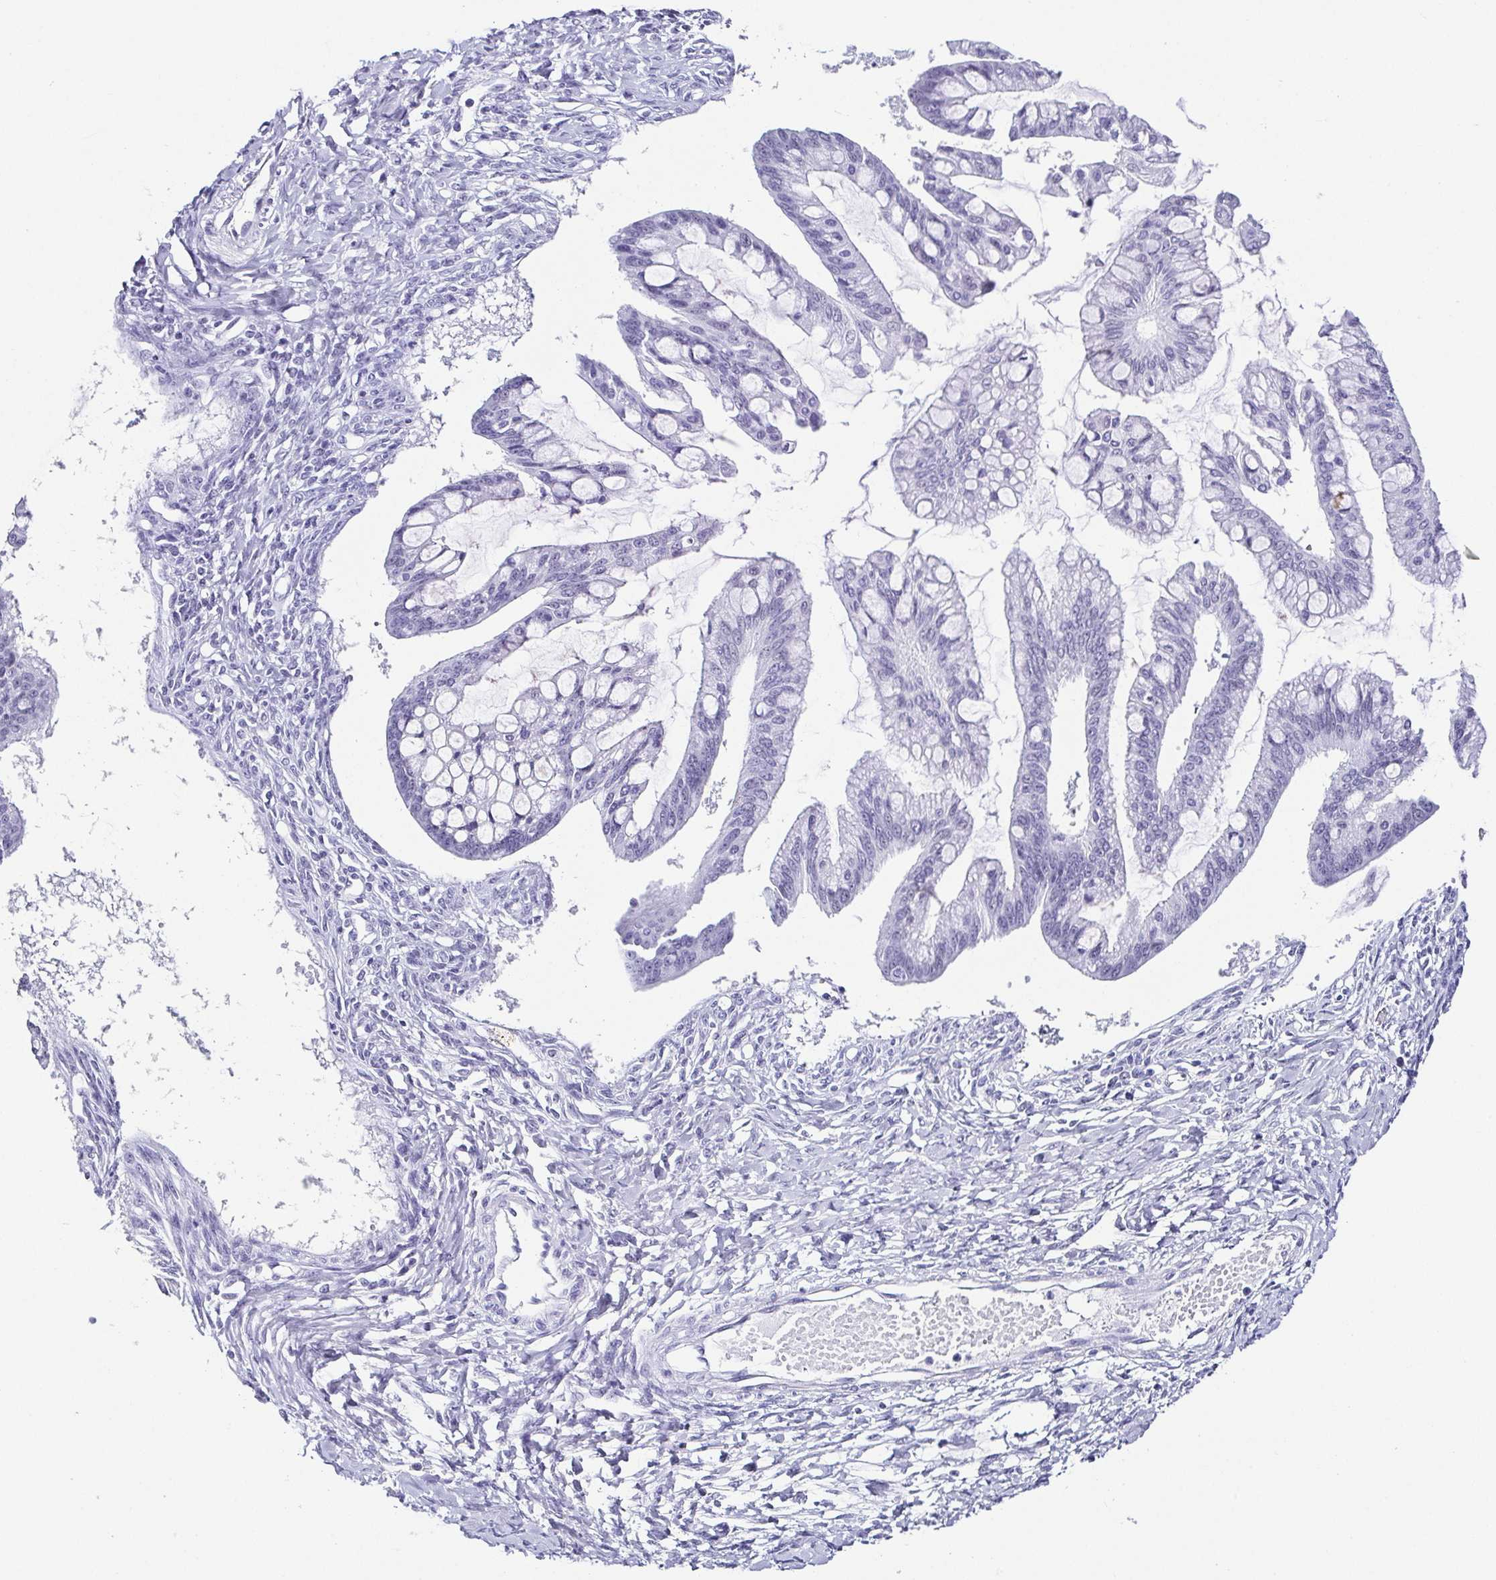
{"staining": {"intensity": "negative", "quantity": "none", "location": "none"}, "tissue": "ovarian cancer", "cell_type": "Tumor cells", "image_type": "cancer", "snomed": [{"axis": "morphology", "description": "Cystadenocarcinoma, mucinous, NOS"}, {"axis": "topography", "description": "Ovary"}], "caption": "This is an immunohistochemistry photomicrograph of mucinous cystadenocarcinoma (ovarian). There is no positivity in tumor cells.", "gene": "ESX1", "patient": {"sex": "female", "age": 73}}